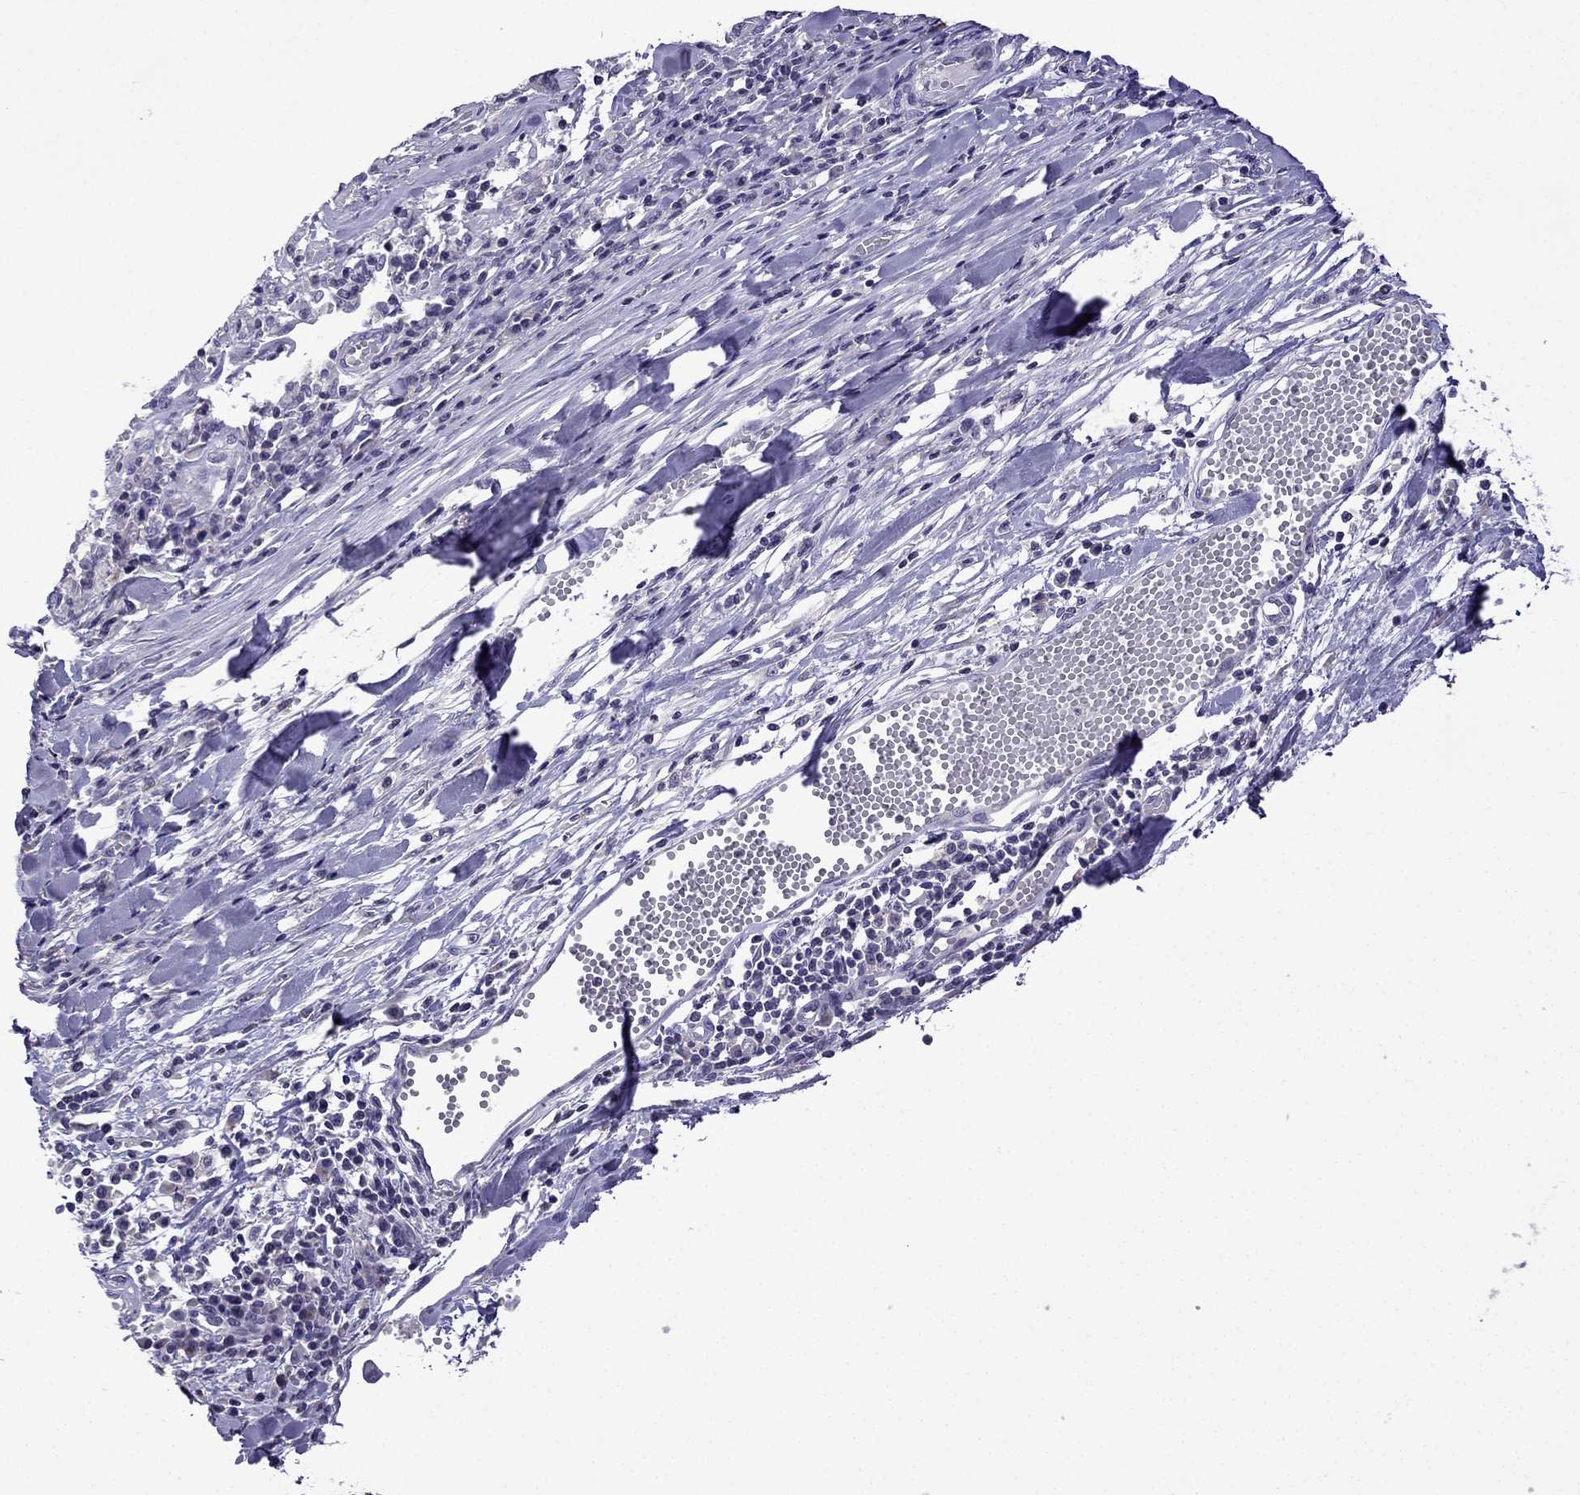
{"staining": {"intensity": "negative", "quantity": "none", "location": "none"}, "tissue": "melanoma", "cell_type": "Tumor cells", "image_type": "cancer", "snomed": [{"axis": "morphology", "description": "Malignant melanoma, Metastatic site"}, {"axis": "topography", "description": "Lymph node"}], "caption": "Immunohistochemistry (IHC) histopathology image of neoplastic tissue: human melanoma stained with DAB demonstrates no significant protein positivity in tumor cells. (Brightfield microscopy of DAB IHC at high magnification).", "gene": "TTN", "patient": {"sex": "male", "age": 50}}